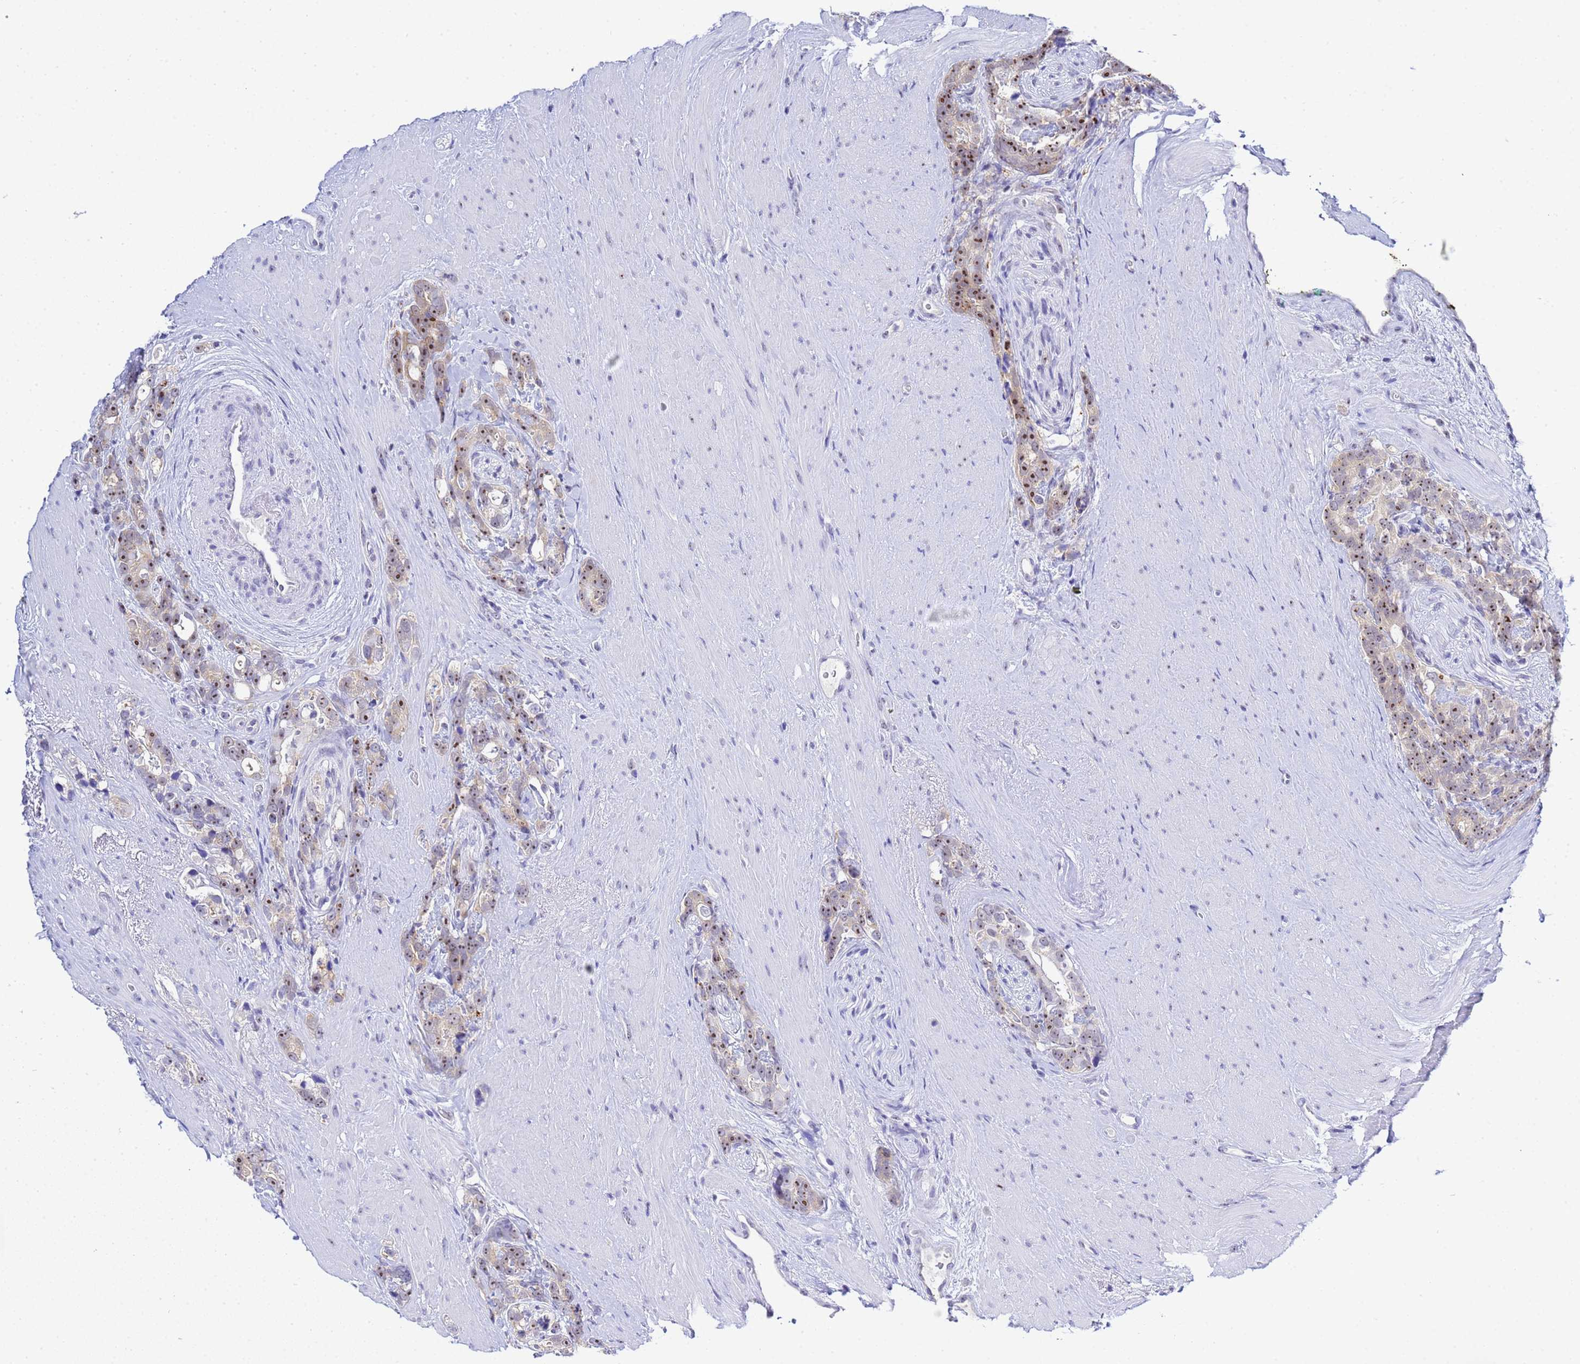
{"staining": {"intensity": "moderate", "quantity": ">75%", "location": "nuclear"}, "tissue": "prostate cancer", "cell_type": "Tumor cells", "image_type": "cancer", "snomed": [{"axis": "morphology", "description": "Adenocarcinoma, High grade"}, {"axis": "topography", "description": "Prostate"}], "caption": "A high-resolution histopathology image shows IHC staining of prostate cancer (high-grade adenocarcinoma), which exhibits moderate nuclear expression in about >75% of tumor cells.", "gene": "ACTL6B", "patient": {"sex": "male", "age": 74}}